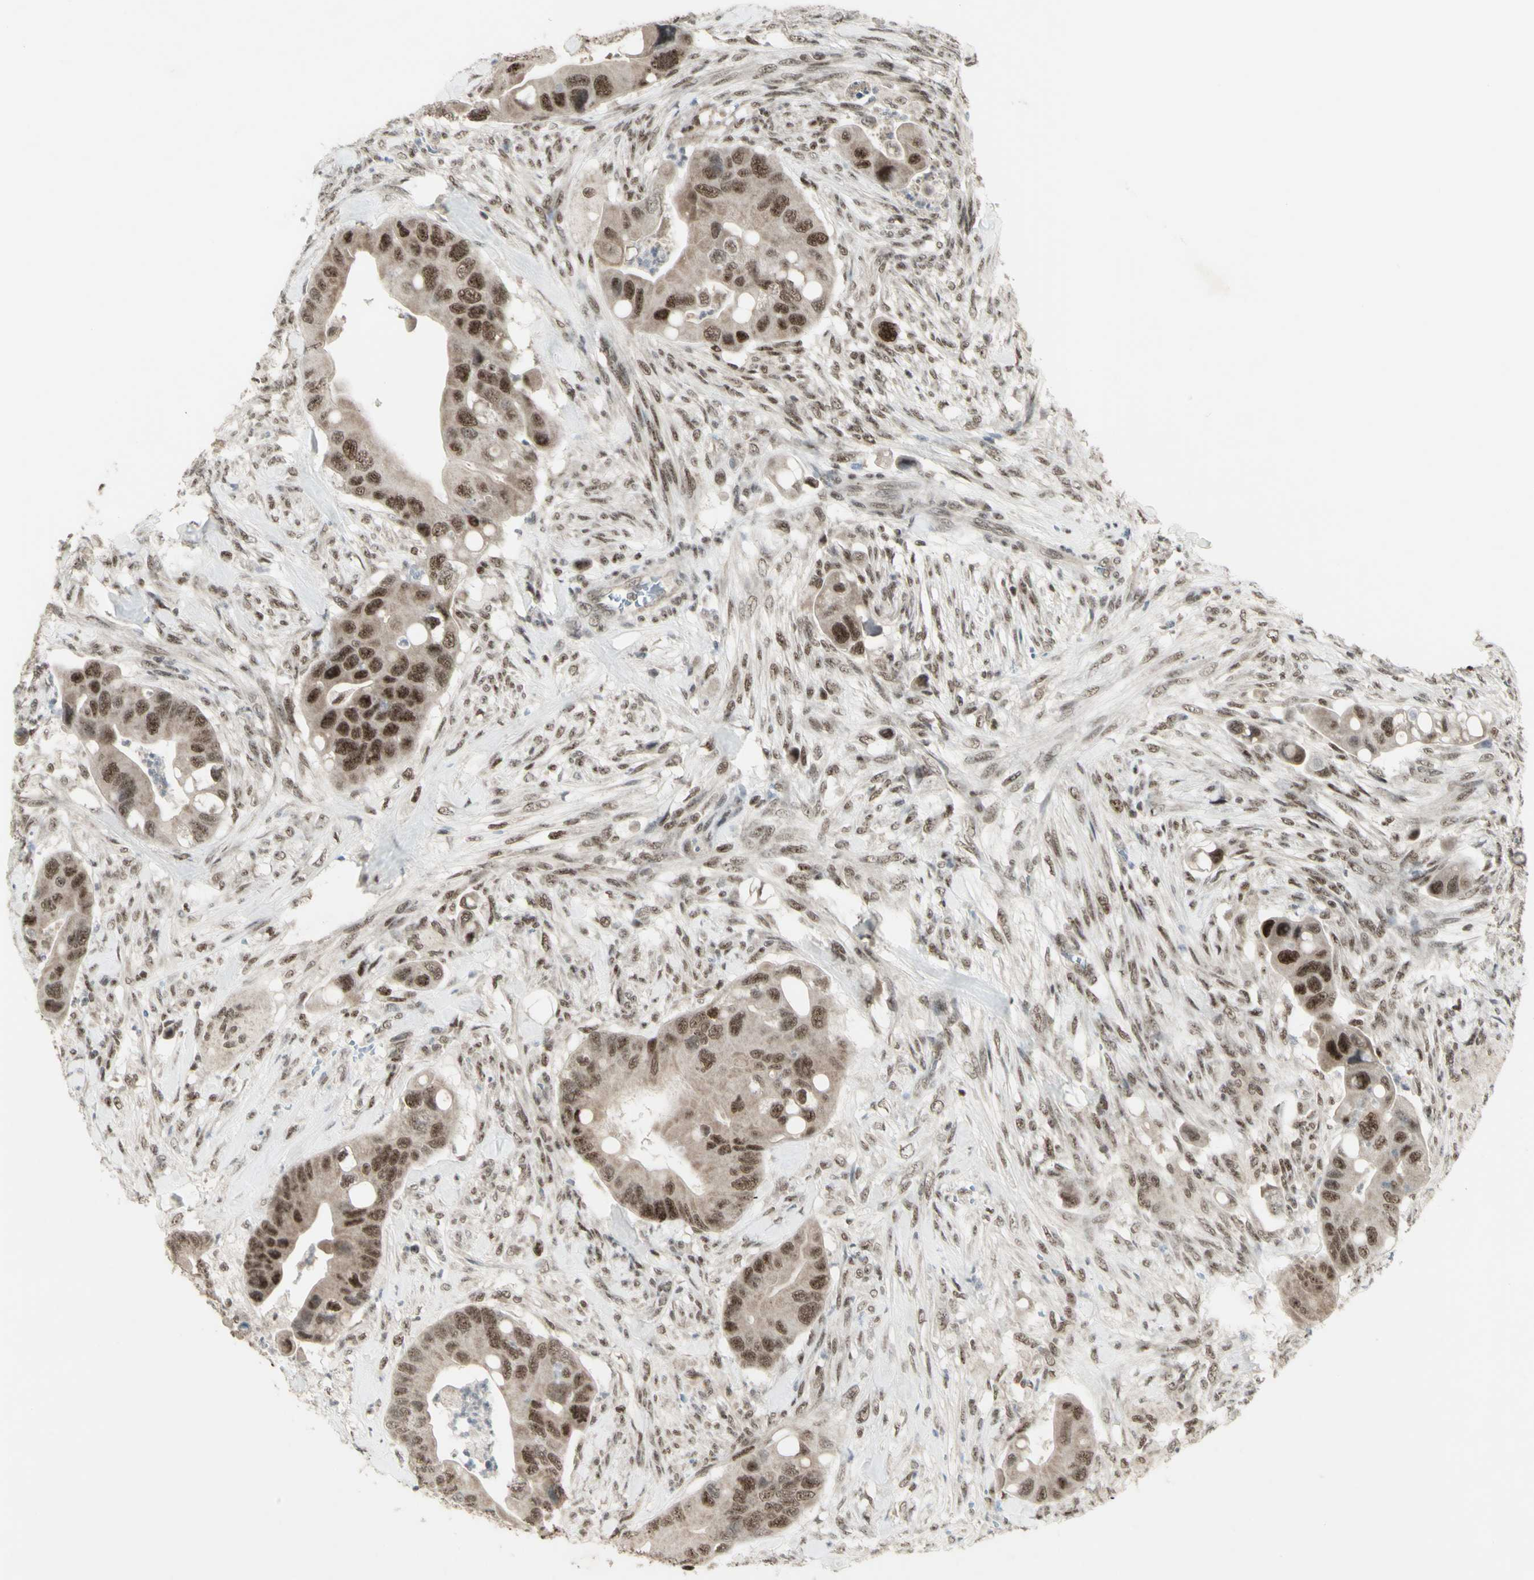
{"staining": {"intensity": "moderate", "quantity": ">75%", "location": "nuclear"}, "tissue": "colorectal cancer", "cell_type": "Tumor cells", "image_type": "cancer", "snomed": [{"axis": "morphology", "description": "Adenocarcinoma, NOS"}, {"axis": "topography", "description": "Rectum"}], "caption": "Protein expression analysis of colorectal cancer (adenocarcinoma) shows moderate nuclear staining in about >75% of tumor cells.", "gene": "CCNT1", "patient": {"sex": "female", "age": 57}}